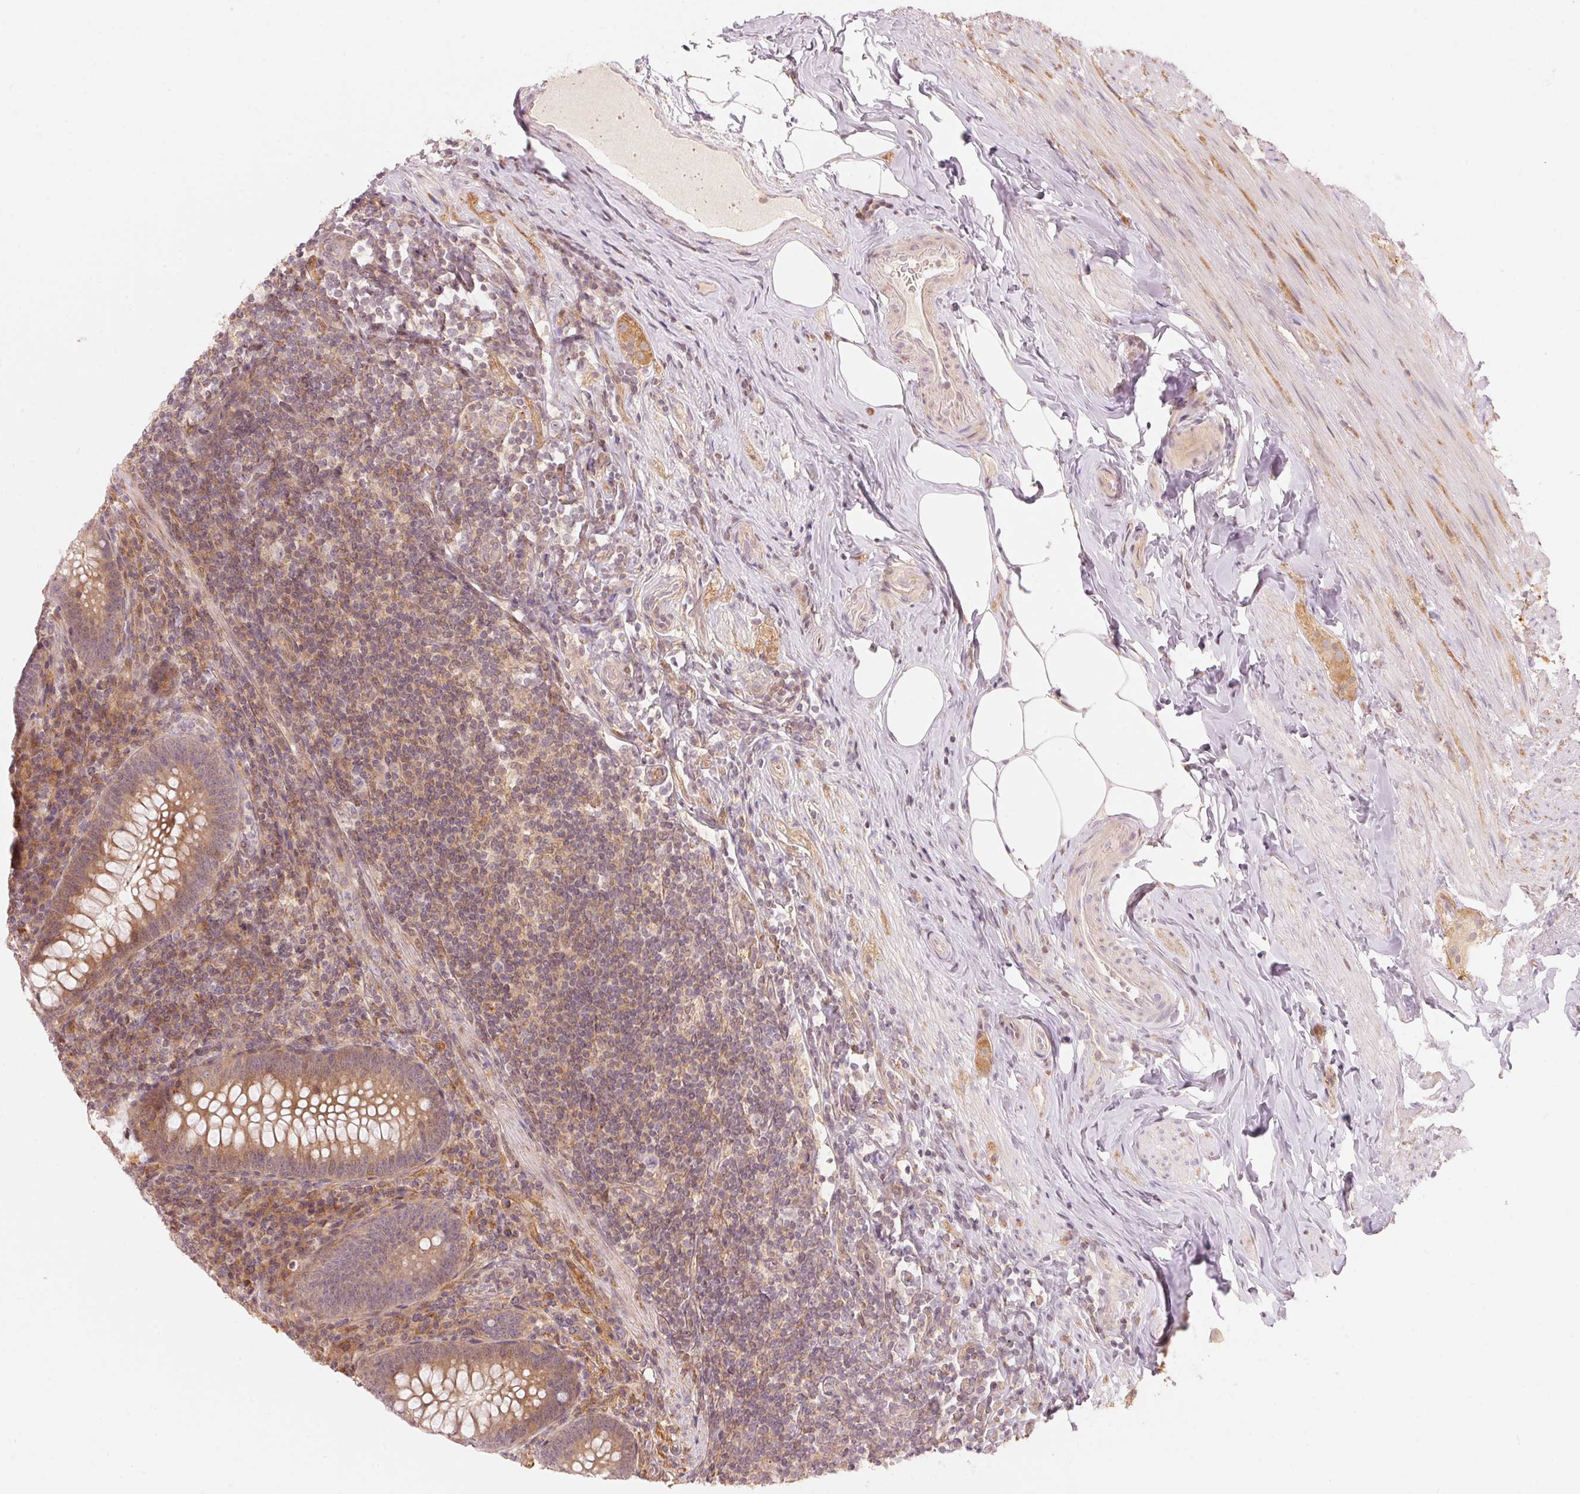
{"staining": {"intensity": "moderate", "quantity": "<25%", "location": "cytoplasmic/membranous"}, "tissue": "appendix", "cell_type": "Glandular cells", "image_type": "normal", "snomed": [{"axis": "morphology", "description": "Normal tissue, NOS"}, {"axis": "topography", "description": "Appendix"}], "caption": "The immunohistochemical stain shows moderate cytoplasmic/membranous staining in glandular cells of benign appendix. Immunohistochemistry (ihc) stains the protein of interest in brown and the nuclei are stained blue.", "gene": "PRKN", "patient": {"sex": "male", "age": 47}}